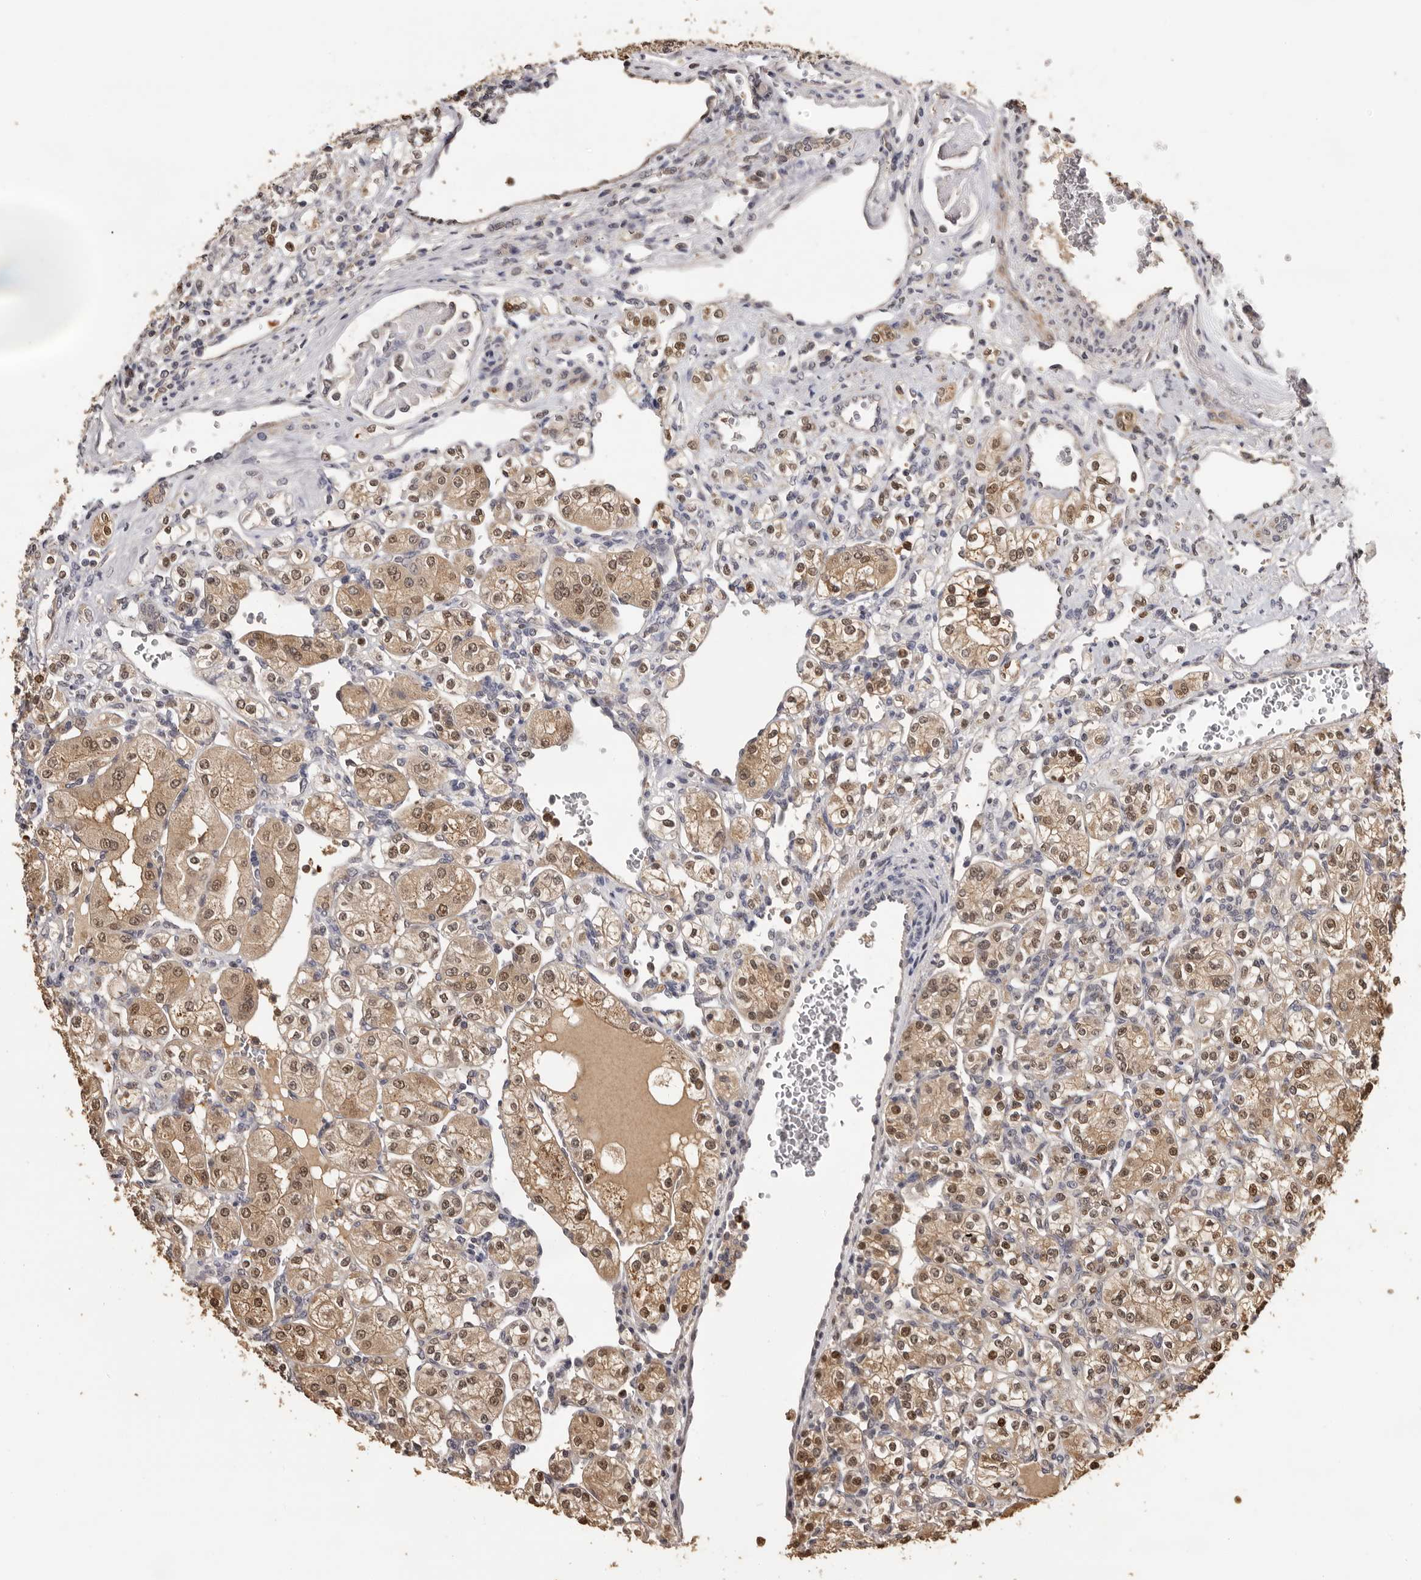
{"staining": {"intensity": "moderate", "quantity": ">75%", "location": "cytoplasmic/membranous,nuclear"}, "tissue": "renal cancer", "cell_type": "Tumor cells", "image_type": "cancer", "snomed": [{"axis": "morphology", "description": "Adenocarcinoma, NOS"}, {"axis": "topography", "description": "Kidney"}], "caption": "DAB (3,3'-diaminobenzidine) immunohistochemical staining of human renal cancer exhibits moderate cytoplasmic/membranous and nuclear protein staining in about >75% of tumor cells.", "gene": "KIF2B", "patient": {"sex": "male", "age": 77}}